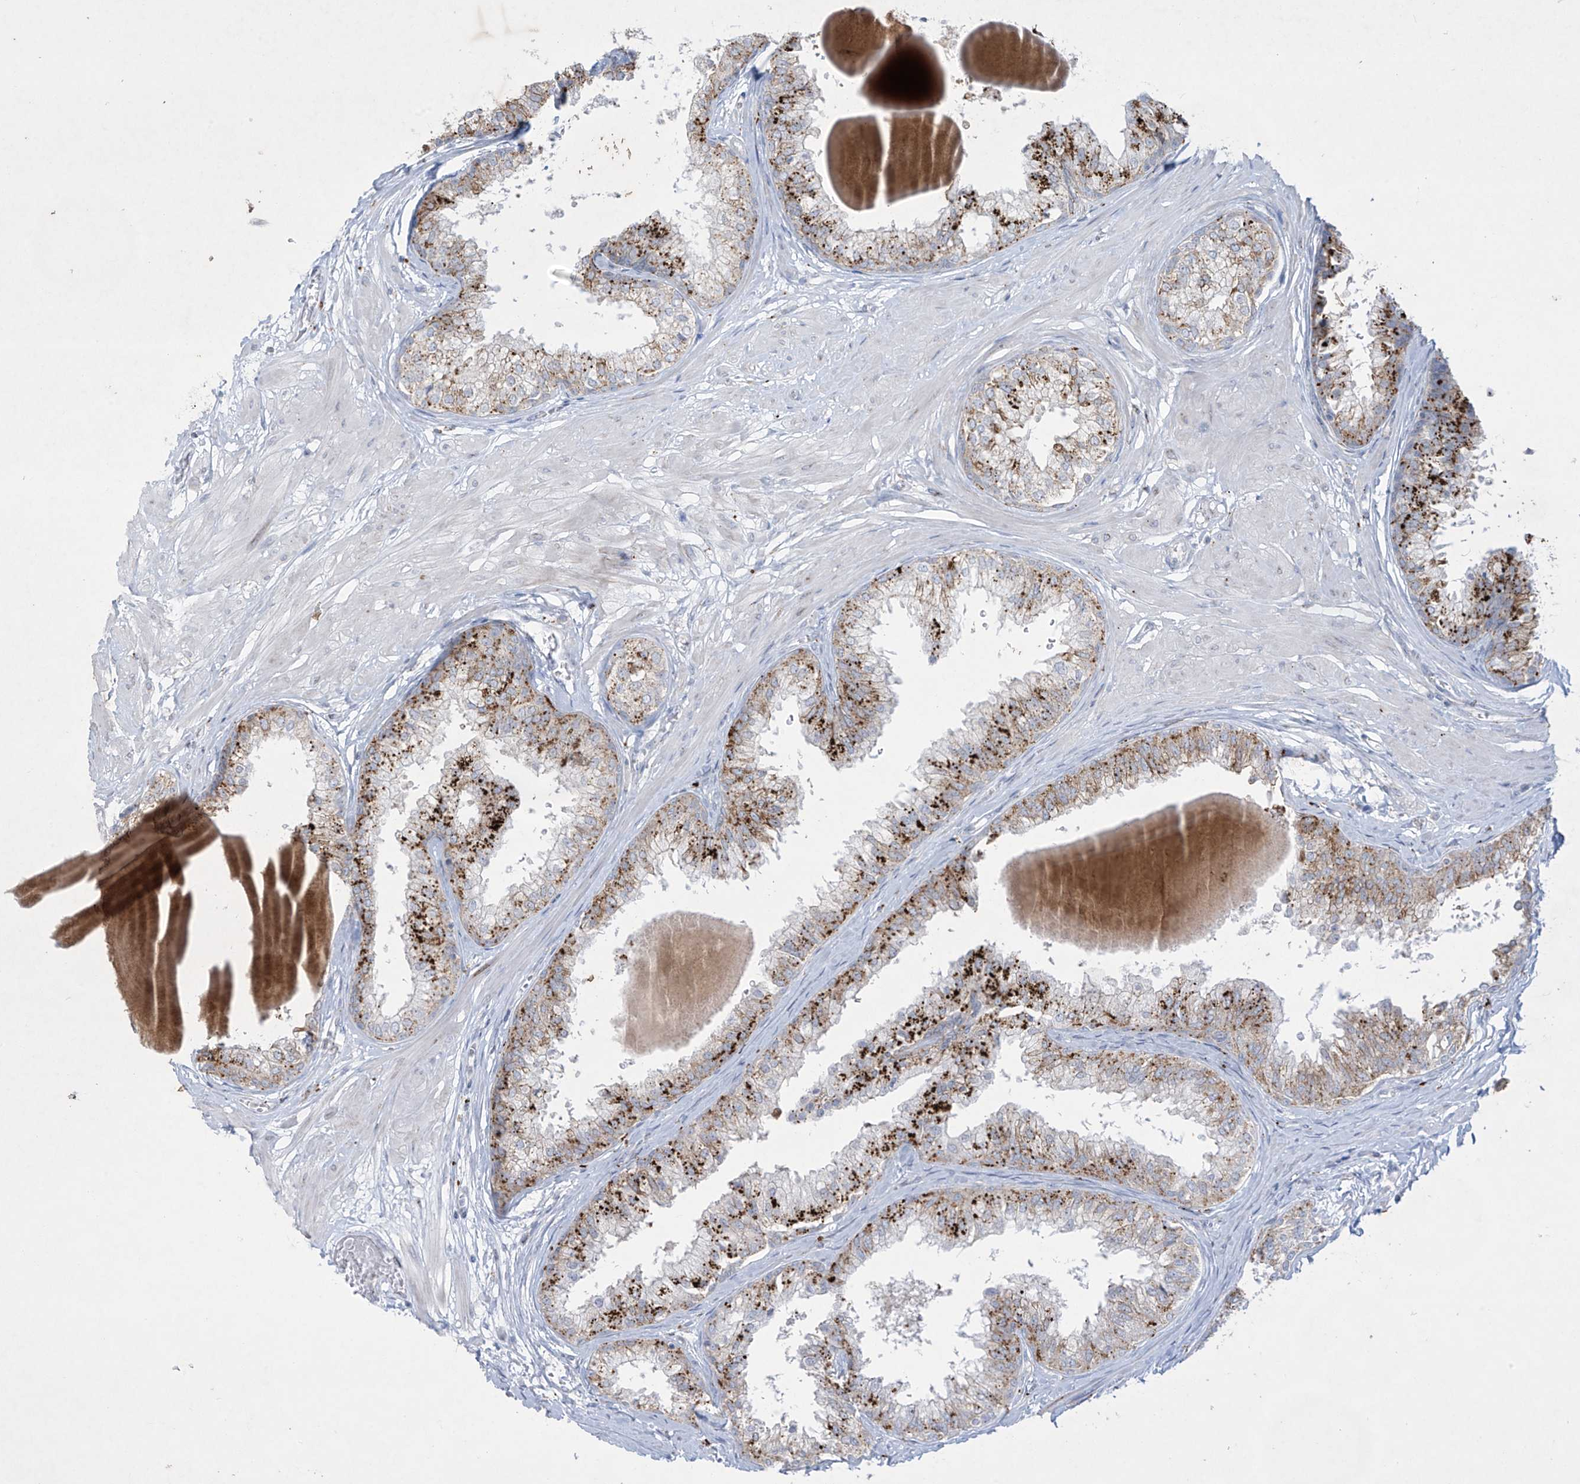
{"staining": {"intensity": "strong", "quantity": ">75%", "location": "cytoplasmic/membranous"}, "tissue": "prostate", "cell_type": "Glandular cells", "image_type": "normal", "snomed": [{"axis": "morphology", "description": "Normal tissue, NOS"}, {"axis": "topography", "description": "Prostate"}], "caption": "Immunohistochemical staining of unremarkable prostate reveals strong cytoplasmic/membranous protein positivity in about >75% of glandular cells. (DAB = brown stain, brightfield microscopy at high magnification).", "gene": "GPR137C", "patient": {"sex": "male", "age": 48}}